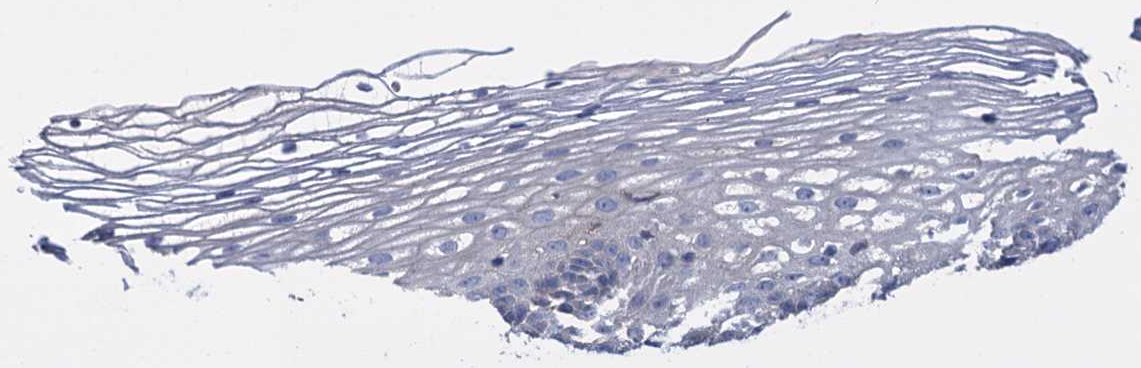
{"staining": {"intensity": "negative", "quantity": "none", "location": "none"}, "tissue": "cervix", "cell_type": "Glandular cells", "image_type": "normal", "snomed": [{"axis": "morphology", "description": "Normal tissue, NOS"}, {"axis": "topography", "description": "Cervix"}], "caption": "The histopathology image displays no staining of glandular cells in normal cervix.", "gene": "PPP1R32", "patient": {"sex": "female", "age": 33}}